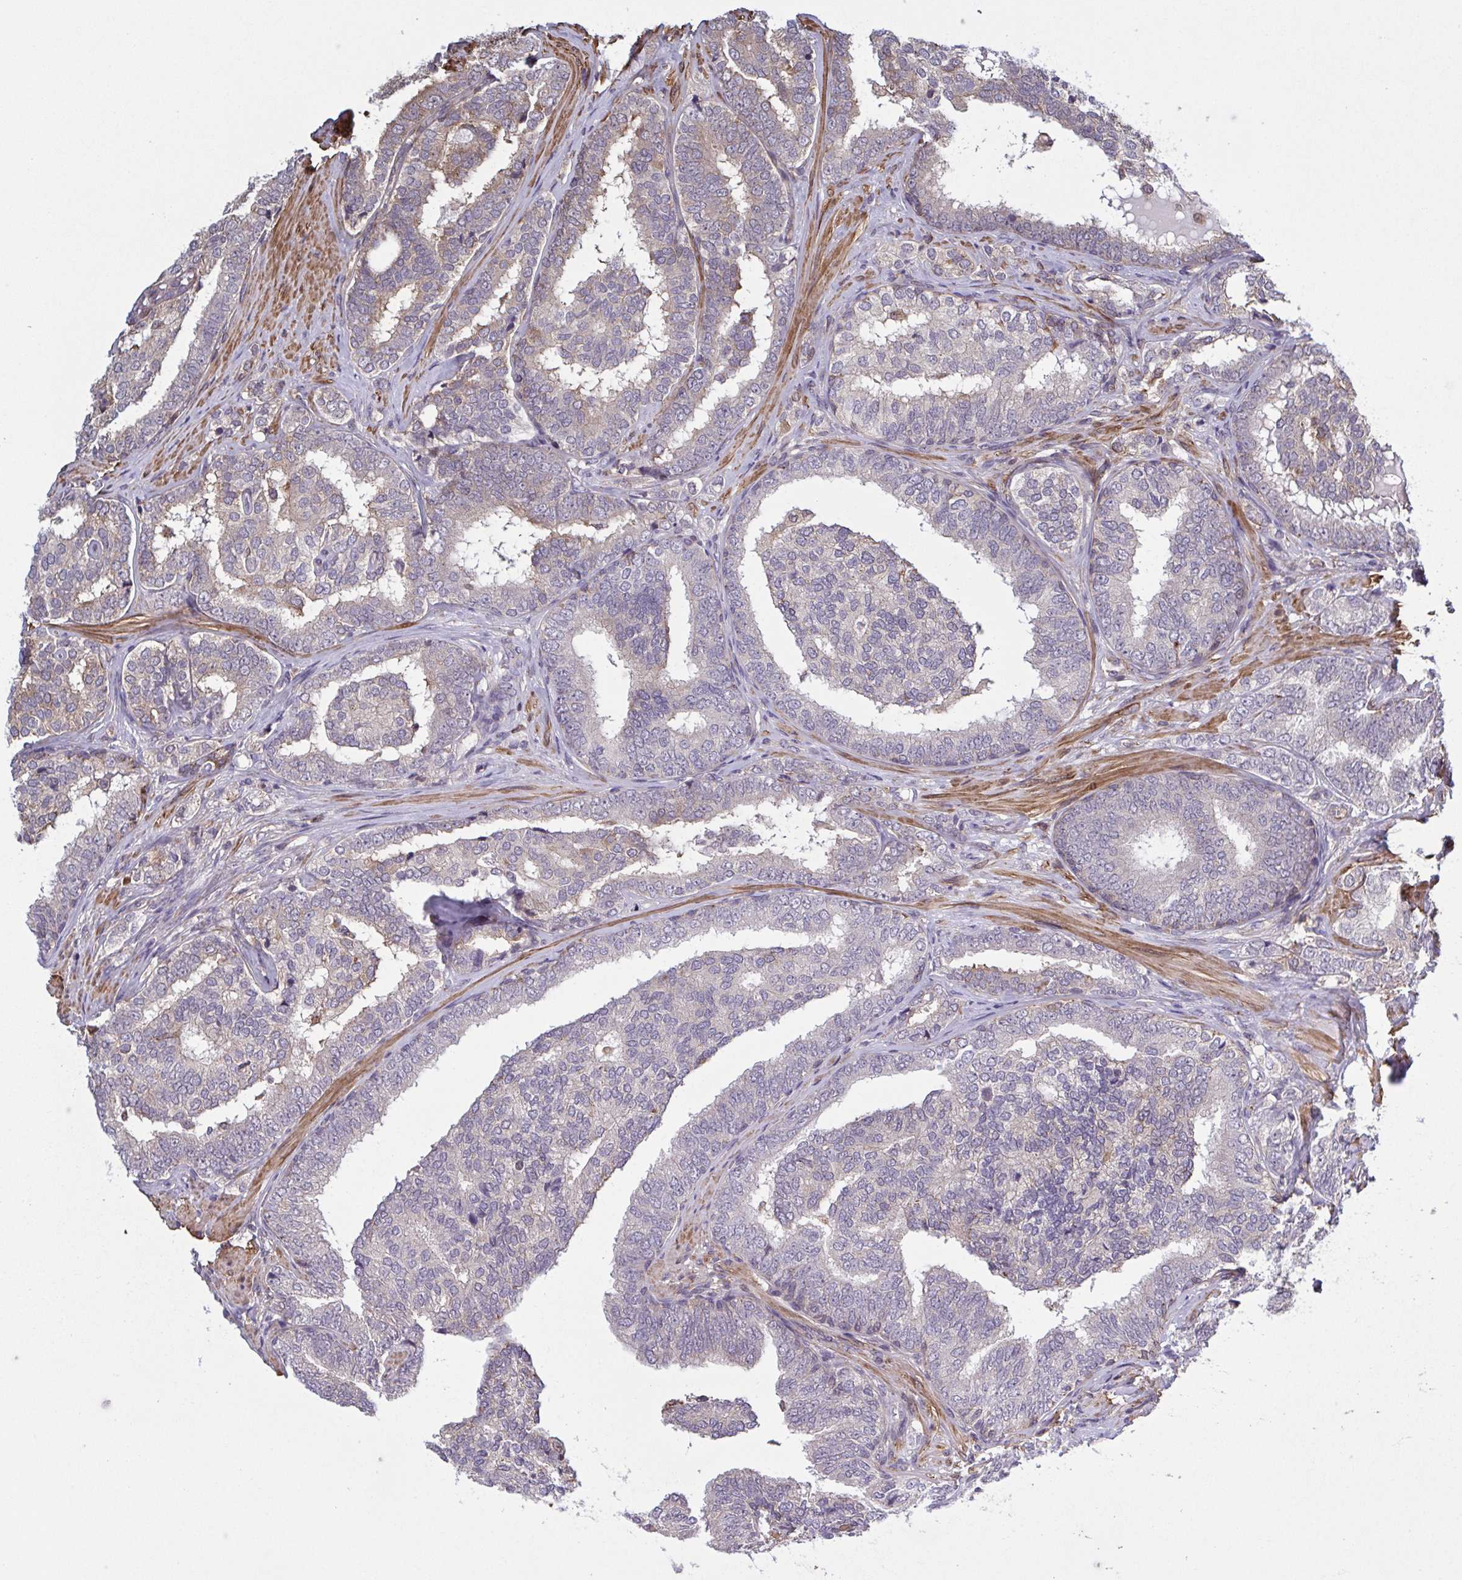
{"staining": {"intensity": "negative", "quantity": "none", "location": "none"}, "tissue": "prostate cancer", "cell_type": "Tumor cells", "image_type": "cancer", "snomed": [{"axis": "morphology", "description": "Adenocarcinoma, High grade"}, {"axis": "topography", "description": "Prostate"}], "caption": "This is an IHC image of human prostate high-grade adenocarcinoma. There is no positivity in tumor cells.", "gene": "ZNF200", "patient": {"sex": "male", "age": 72}}